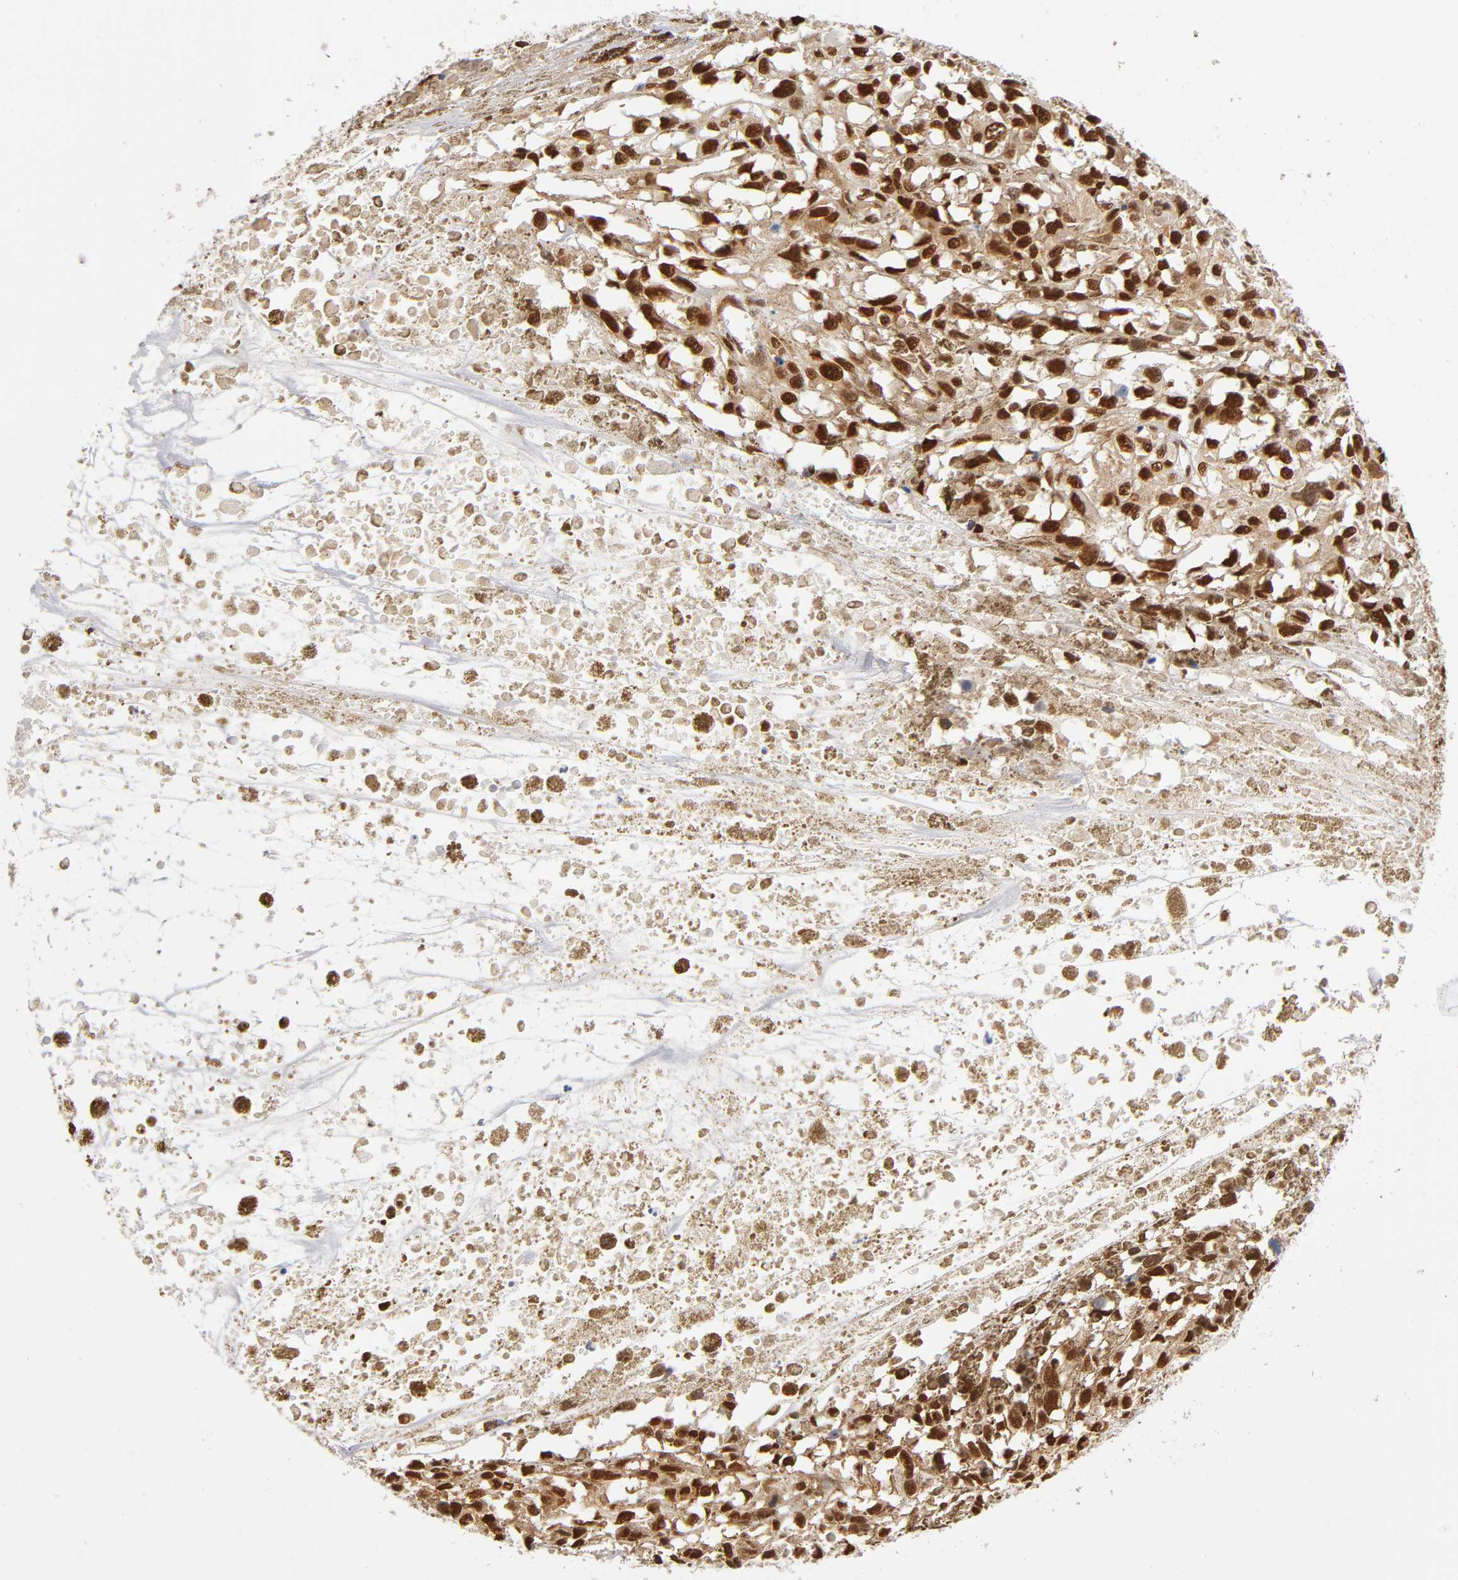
{"staining": {"intensity": "strong", "quantity": ">75%", "location": "nuclear"}, "tissue": "melanoma", "cell_type": "Tumor cells", "image_type": "cancer", "snomed": [{"axis": "morphology", "description": "Malignant melanoma, Metastatic site"}, {"axis": "topography", "description": "Lymph node"}], "caption": "IHC (DAB (3,3'-diaminobenzidine)) staining of human malignant melanoma (metastatic site) shows strong nuclear protein positivity in approximately >75% of tumor cells. (brown staining indicates protein expression, while blue staining denotes nuclei).", "gene": "ILKAP", "patient": {"sex": "male", "age": 59}}